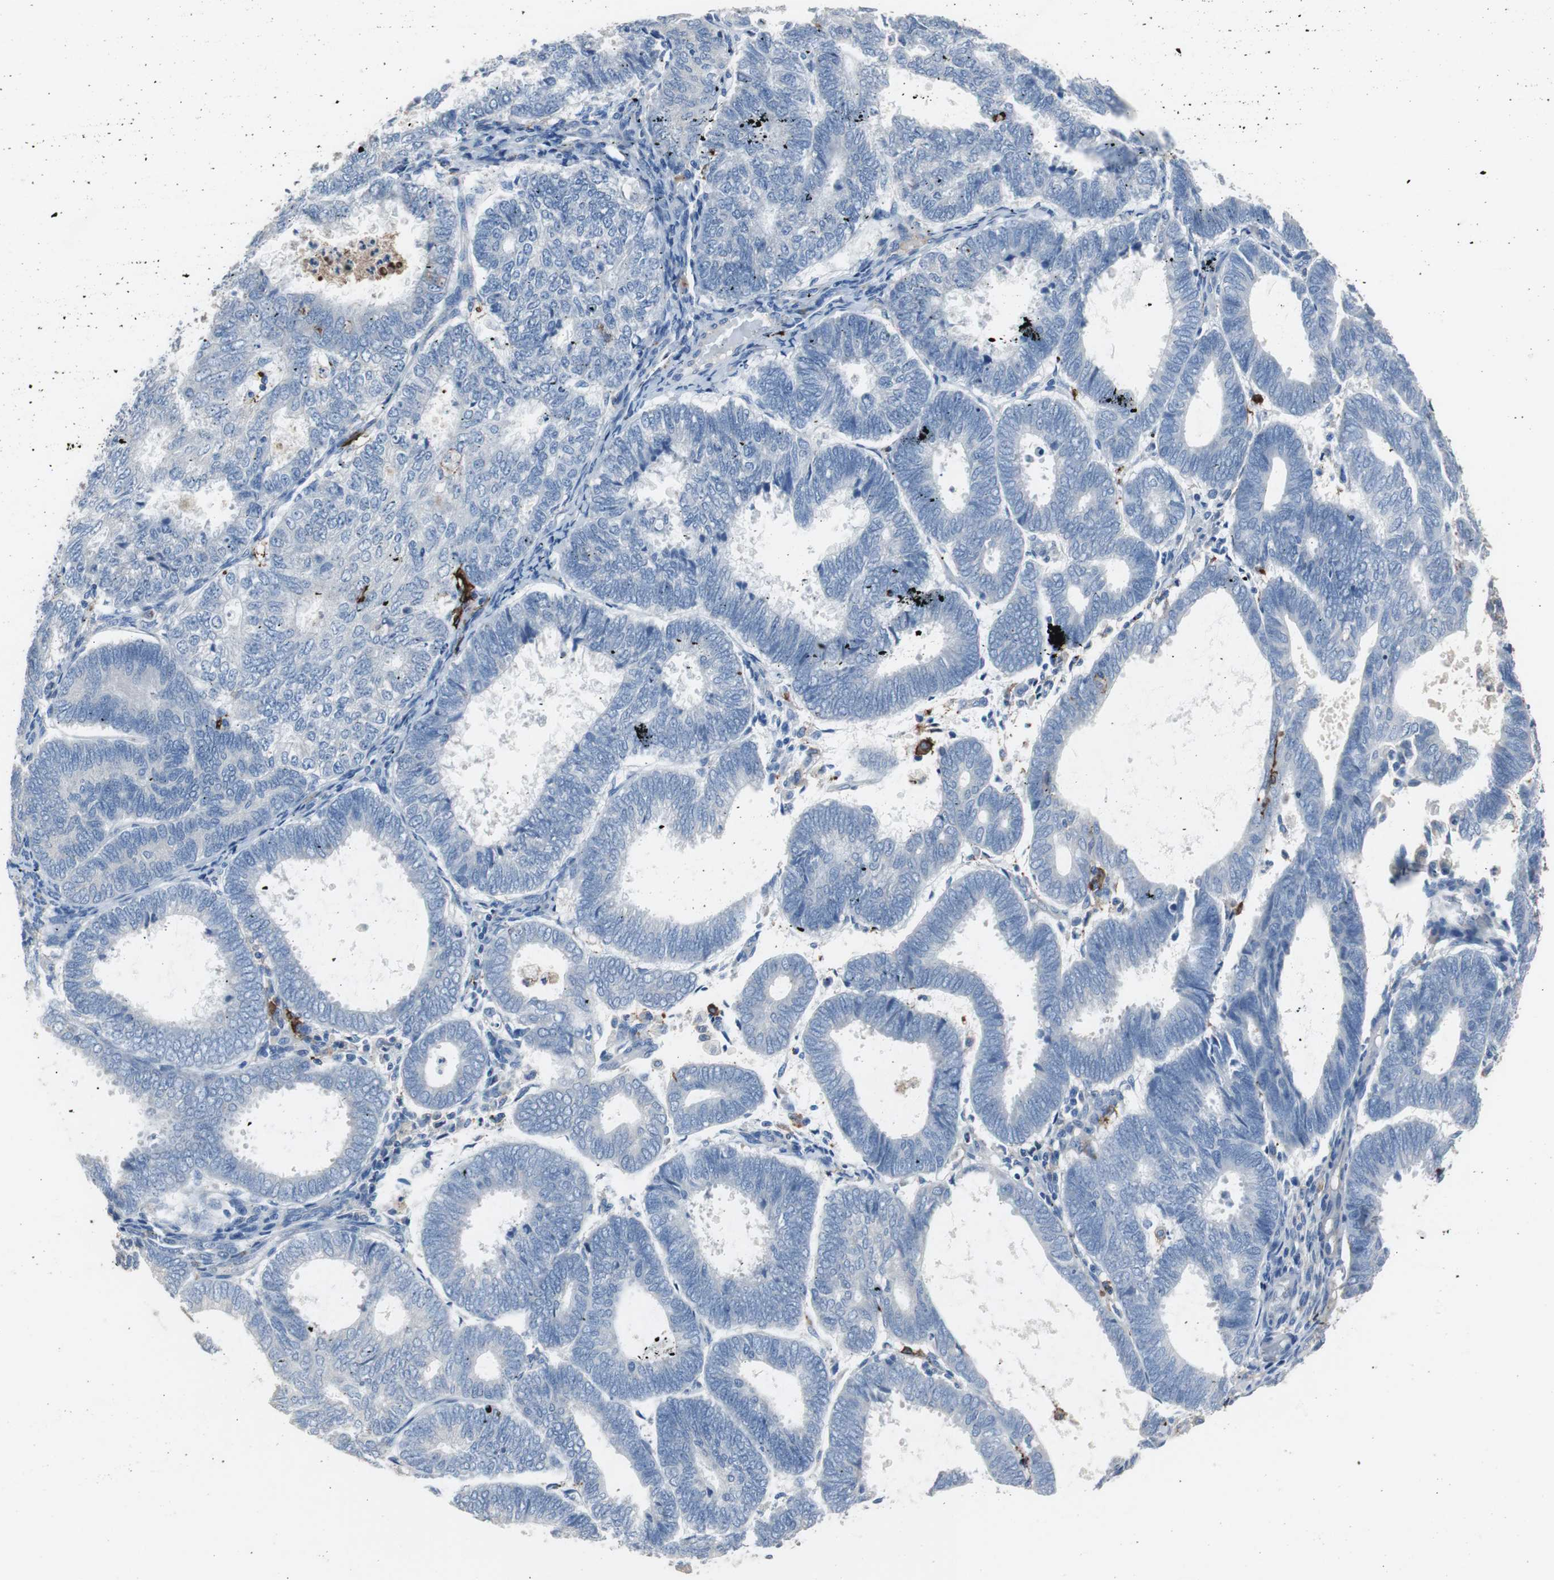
{"staining": {"intensity": "negative", "quantity": "none", "location": "none"}, "tissue": "endometrial cancer", "cell_type": "Tumor cells", "image_type": "cancer", "snomed": [{"axis": "morphology", "description": "Adenocarcinoma, NOS"}, {"axis": "topography", "description": "Uterus"}], "caption": "Image shows no protein staining in tumor cells of endometrial adenocarcinoma tissue.", "gene": "FCGR2B", "patient": {"sex": "female", "age": 60}}